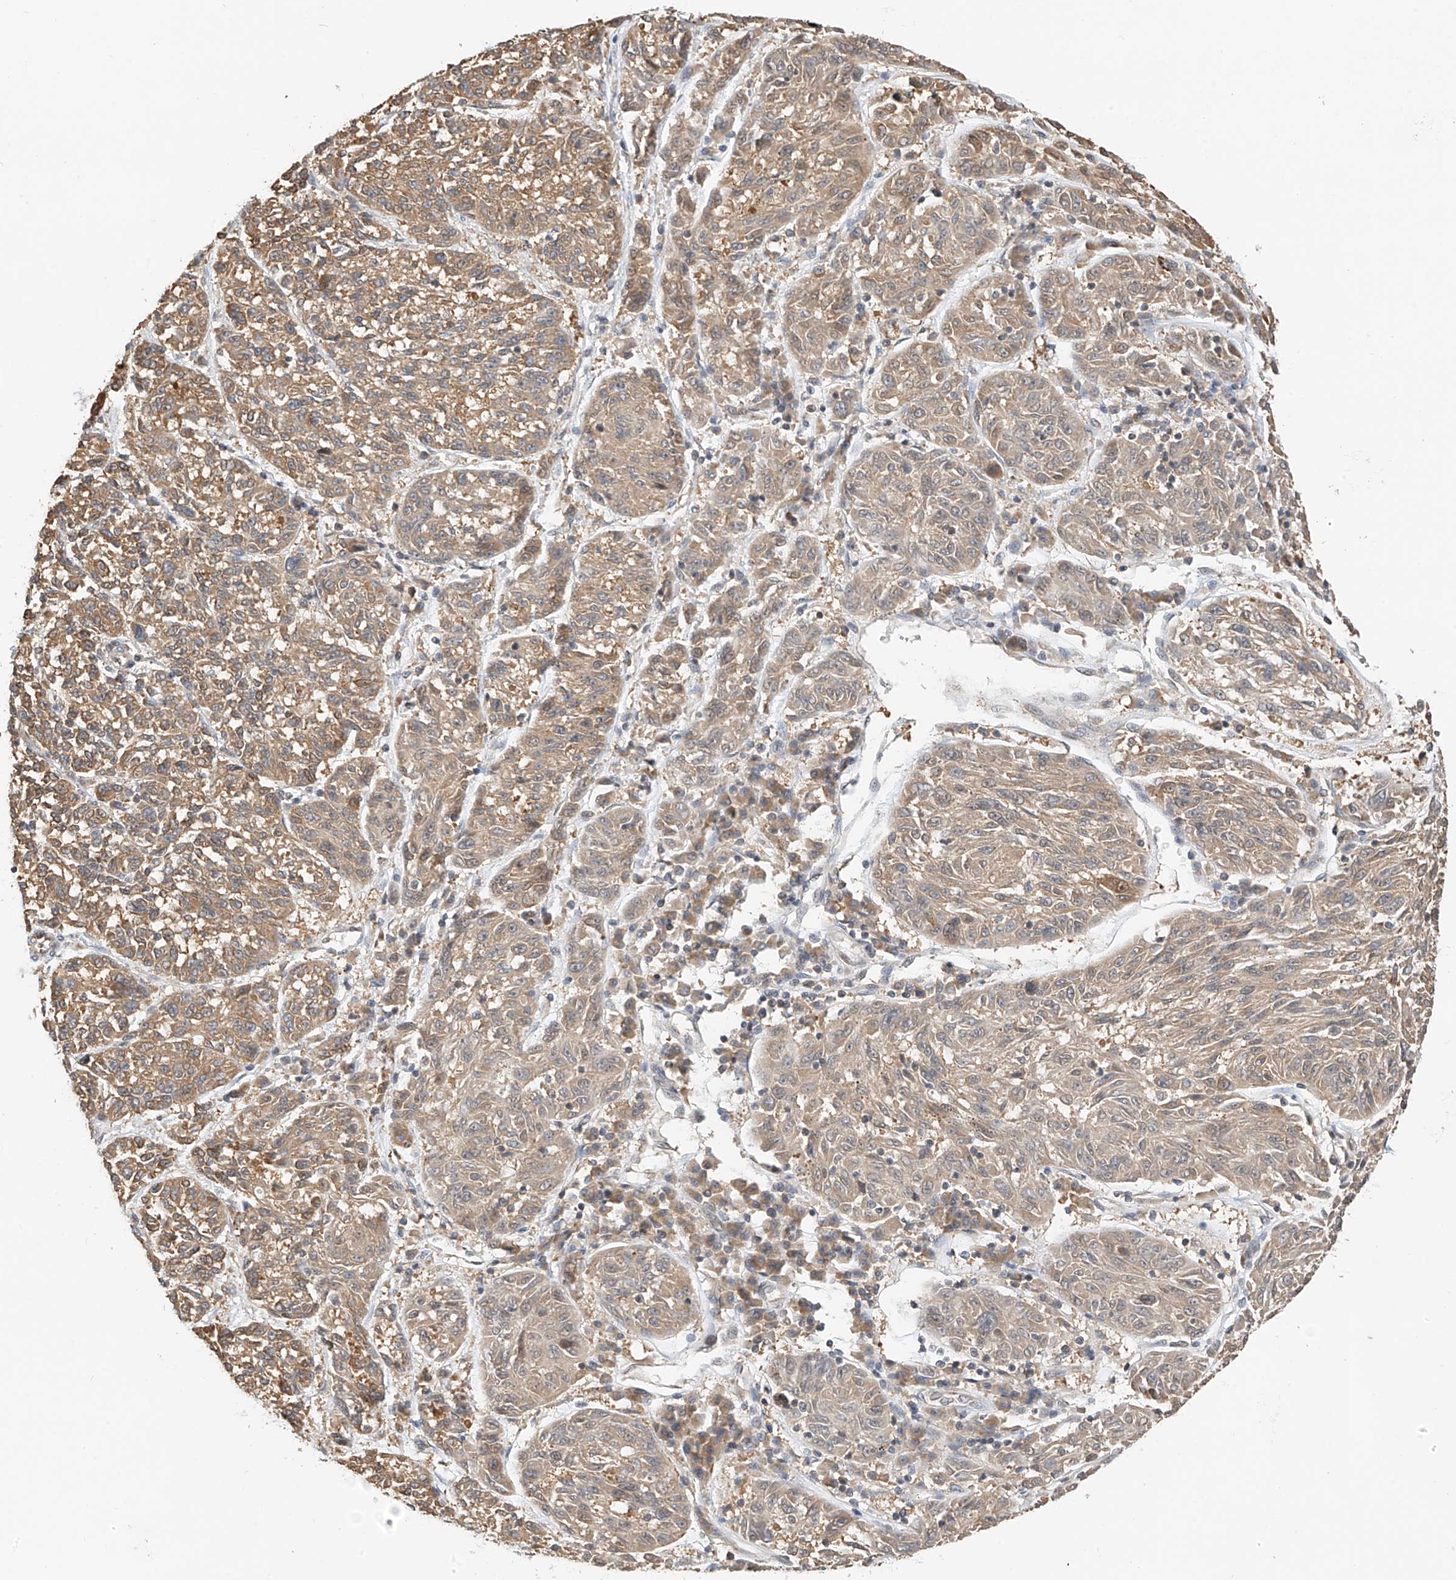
{"staining": {"intensity": "moderate", "quantity": ">75%", "location": "cytoplasmic/membranous"}, "tissue": "melanoma", "cell_type": "Tumor cells", "image_type": "cancer", "snomed": [{"axis": "morphology", "description": "Malignant melanoma, NOS"}, {"axis": "topography", "description": "Skin"}], "caption": "Immunohistochemistry of human malignant melanoma demonstrates medium levels of moderate cytoplasmic/membranous positivity in about >75% of tumor cells.", "gene": "PPA2", "patient": {"sex": "male", "age": 53}}